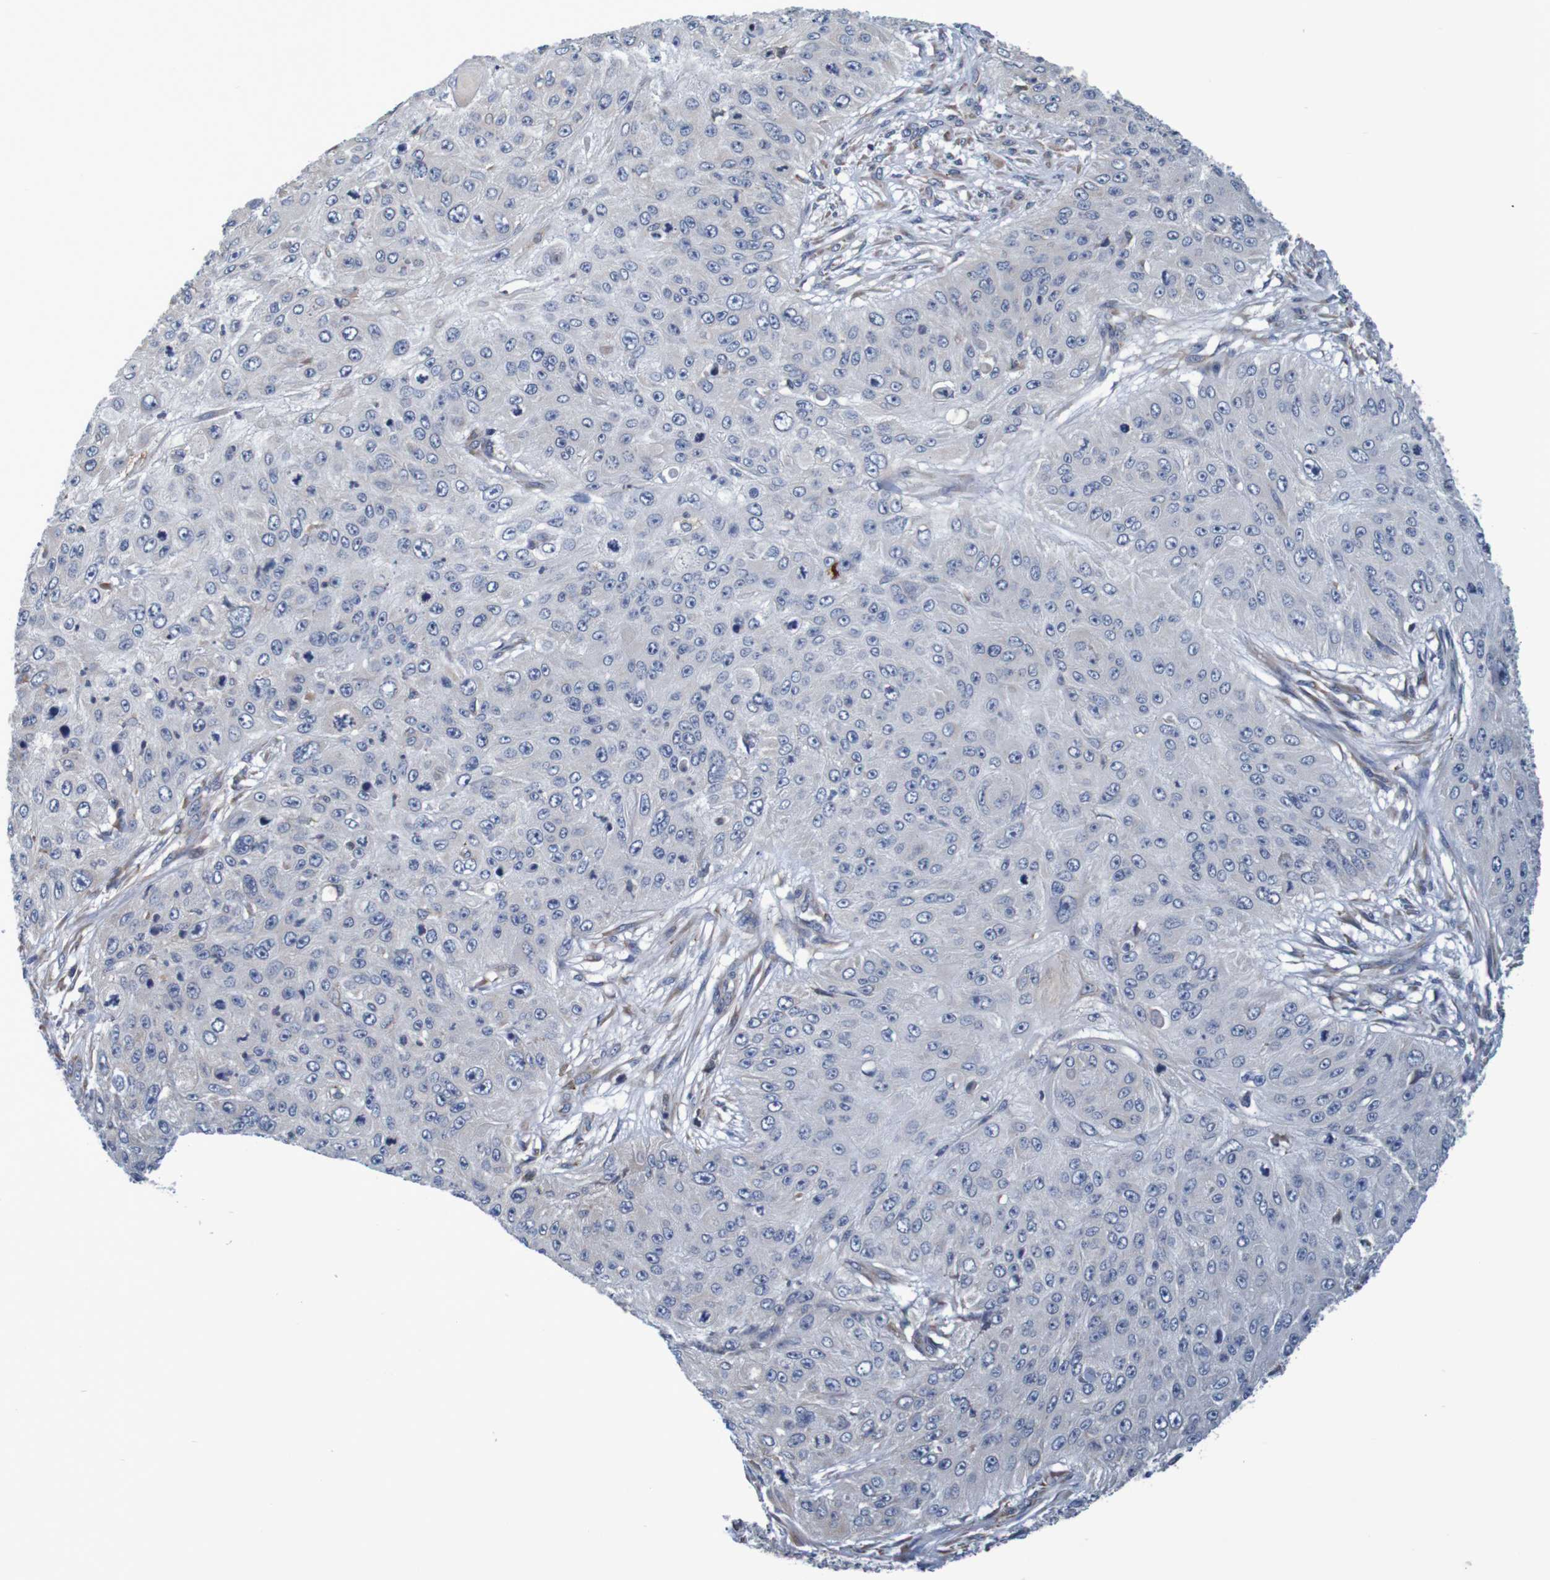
{"staining": {"intensity": "negative", "quantity": "none", "location": "none"}, "tissue": "skin cancer", "cell_type": "Tumor cells", "image_type": "cancer", "snomed": [{"axis": "morphology", "description": "Squamous cell carcinoma, NOS"}, {"axis": "topography", "description": "Skin"}], "caption": "Human squamous cell carcinoma (skin) stained for a protein using IHC displays no positivity in tumor cells.", "gene": "CLDN18", "patient": {"sex": "female", "age": 80}}